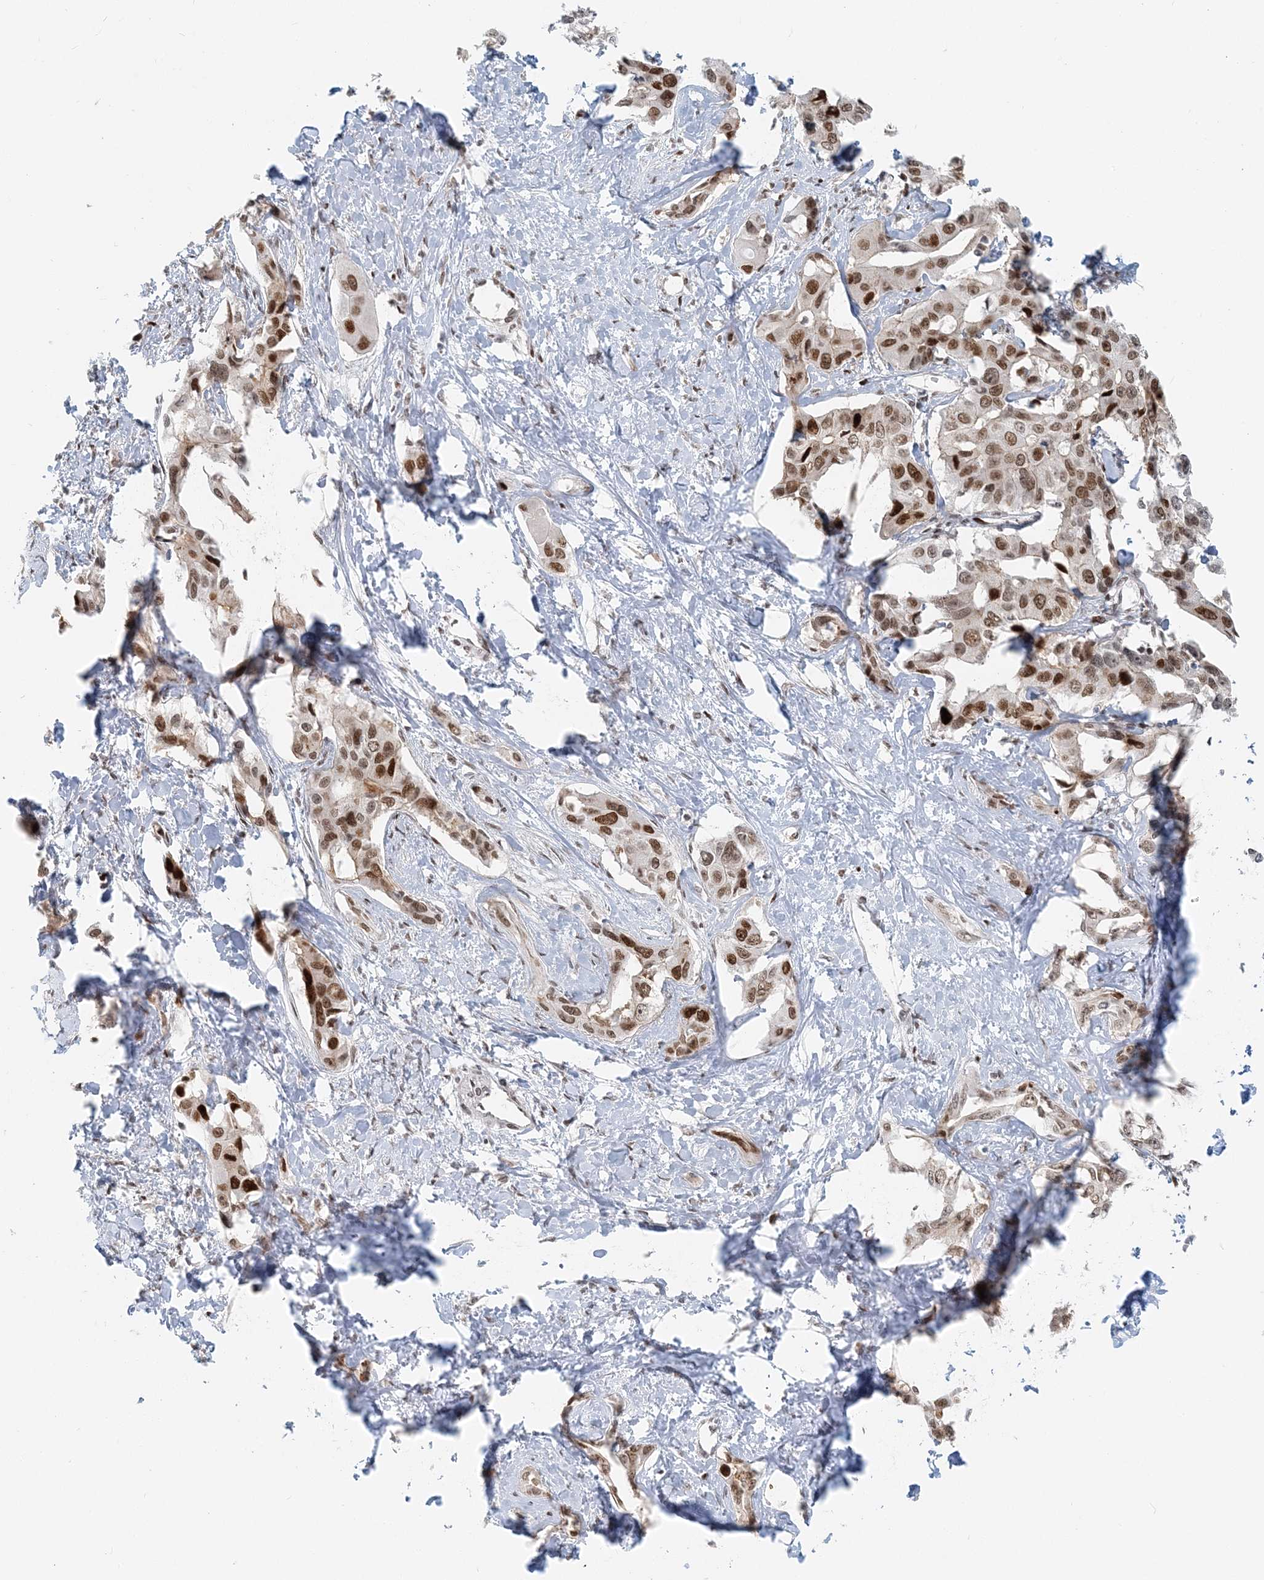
{"staining": {"intensity": "moderate", "quantity": ">75%", "location": "nuclear"}, "tissue": "liver cancer", "cell_type": "Tumor cells", "image_type": "cancer", "snomed": [{"axis": "morphology", "description": "Cholangiocarcinoma"}, {"axis": "topography", "description": "Liver"}], "caption": "The immunohistochemical stain labels moderate nuclear staining in tumor cells of liver cancer tissue.", "gene": "BAZ1B", "patient": {"sex": "male", "age": 59}}